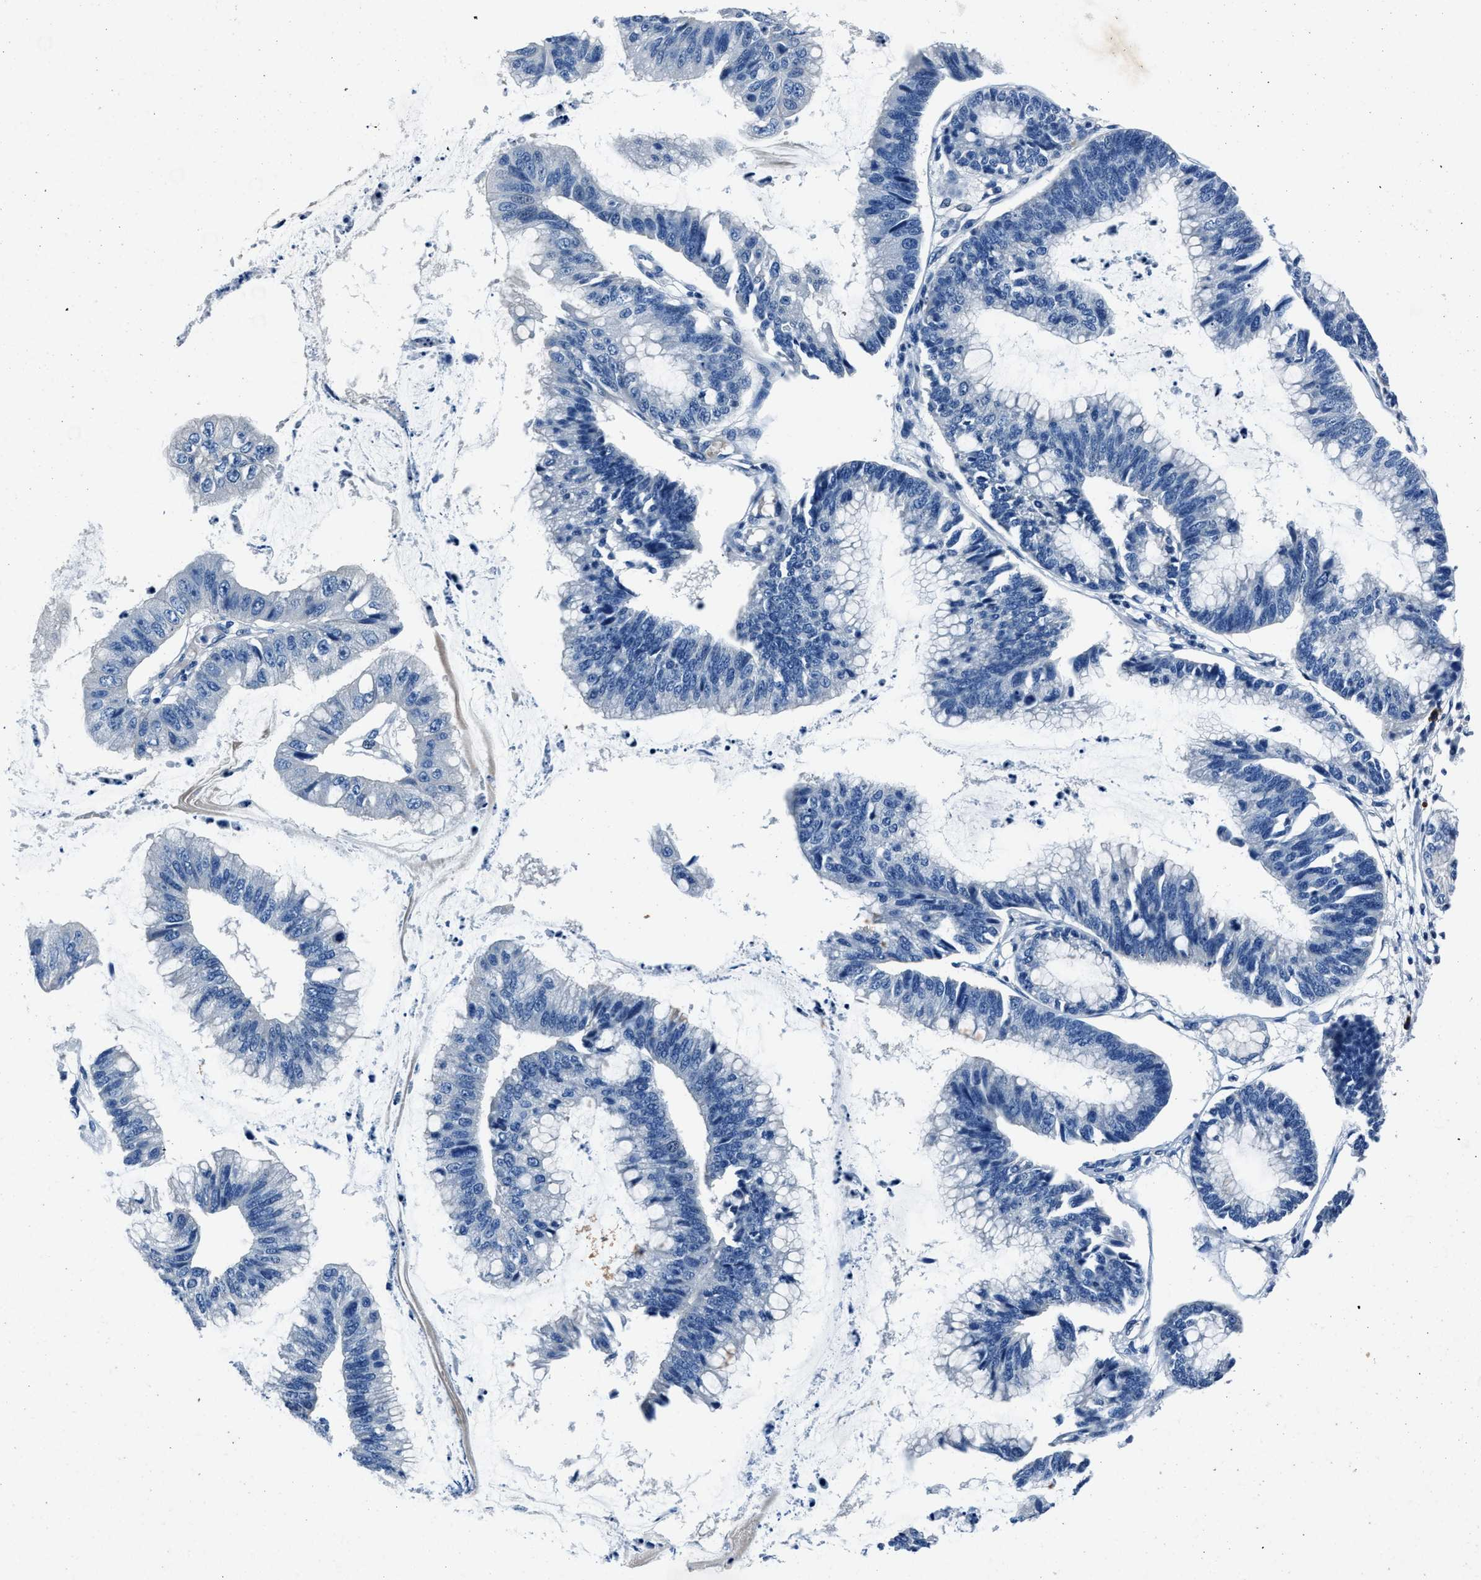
{"staining": {"intensity": "negative", "quantity": "none", "location": "none"}, "tissue": "stomach cancer", "cell_type": "Tumor cells", "image_type": "cancer", "snomed": [{"axis": "morphology", "description": "Adenocarcinoma, NOS"}, {"axis": "topography", "description": "Stomach"}], "caption": "This is an IHC photomicrograph of adenocarcinoma (stomach). There is no expression in tumor cells.", "gene": "NACAD", "patient": {"sex": "male", "age": 59}}